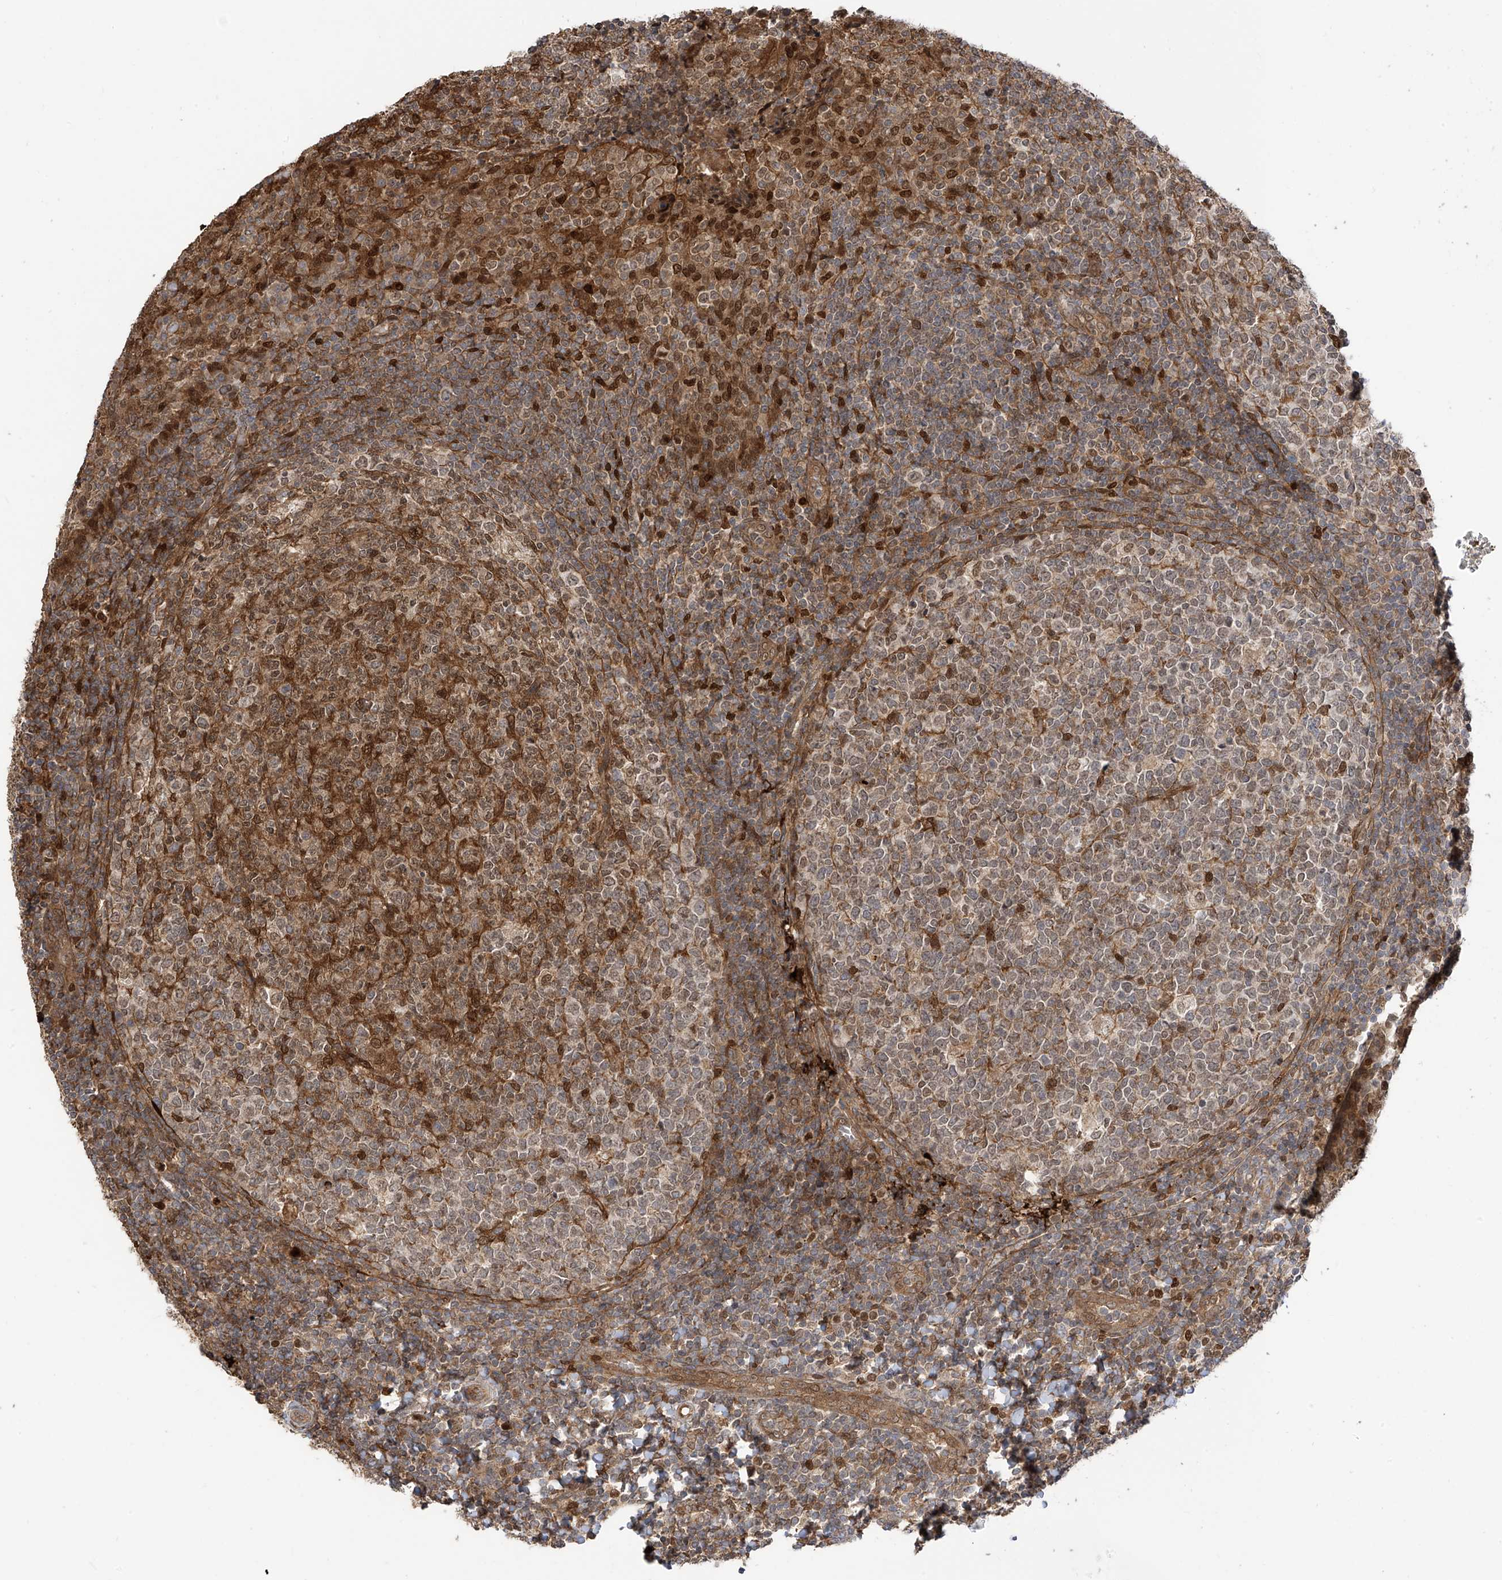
{"staining": {"intensity": "moderate", "quantity": "25%-75%", "location": "cytoplasmic/membranous"}, "tissue": "tonsil", "cell_type": "Germinal center cells", "image_type": "normal", "snomed": [{"axis": "morphology", "description": "Normal tissue, NOS"}, {"axis": "topography", "description": "Tonsil"}], "caption": "A brown stain labels moderate cytoplasmic/membranous expression of a protein in germinal center cells of benign human tonsil. The staining was performed using DAB (3,3'-diaminobenzidine) to visualize the protein expression in brown, while the nuclei were stained in blue with hematoxylin (Magnification: 20x).", "gene": "ATAD2B", "patient": {"sex": "female", "age": 19}}